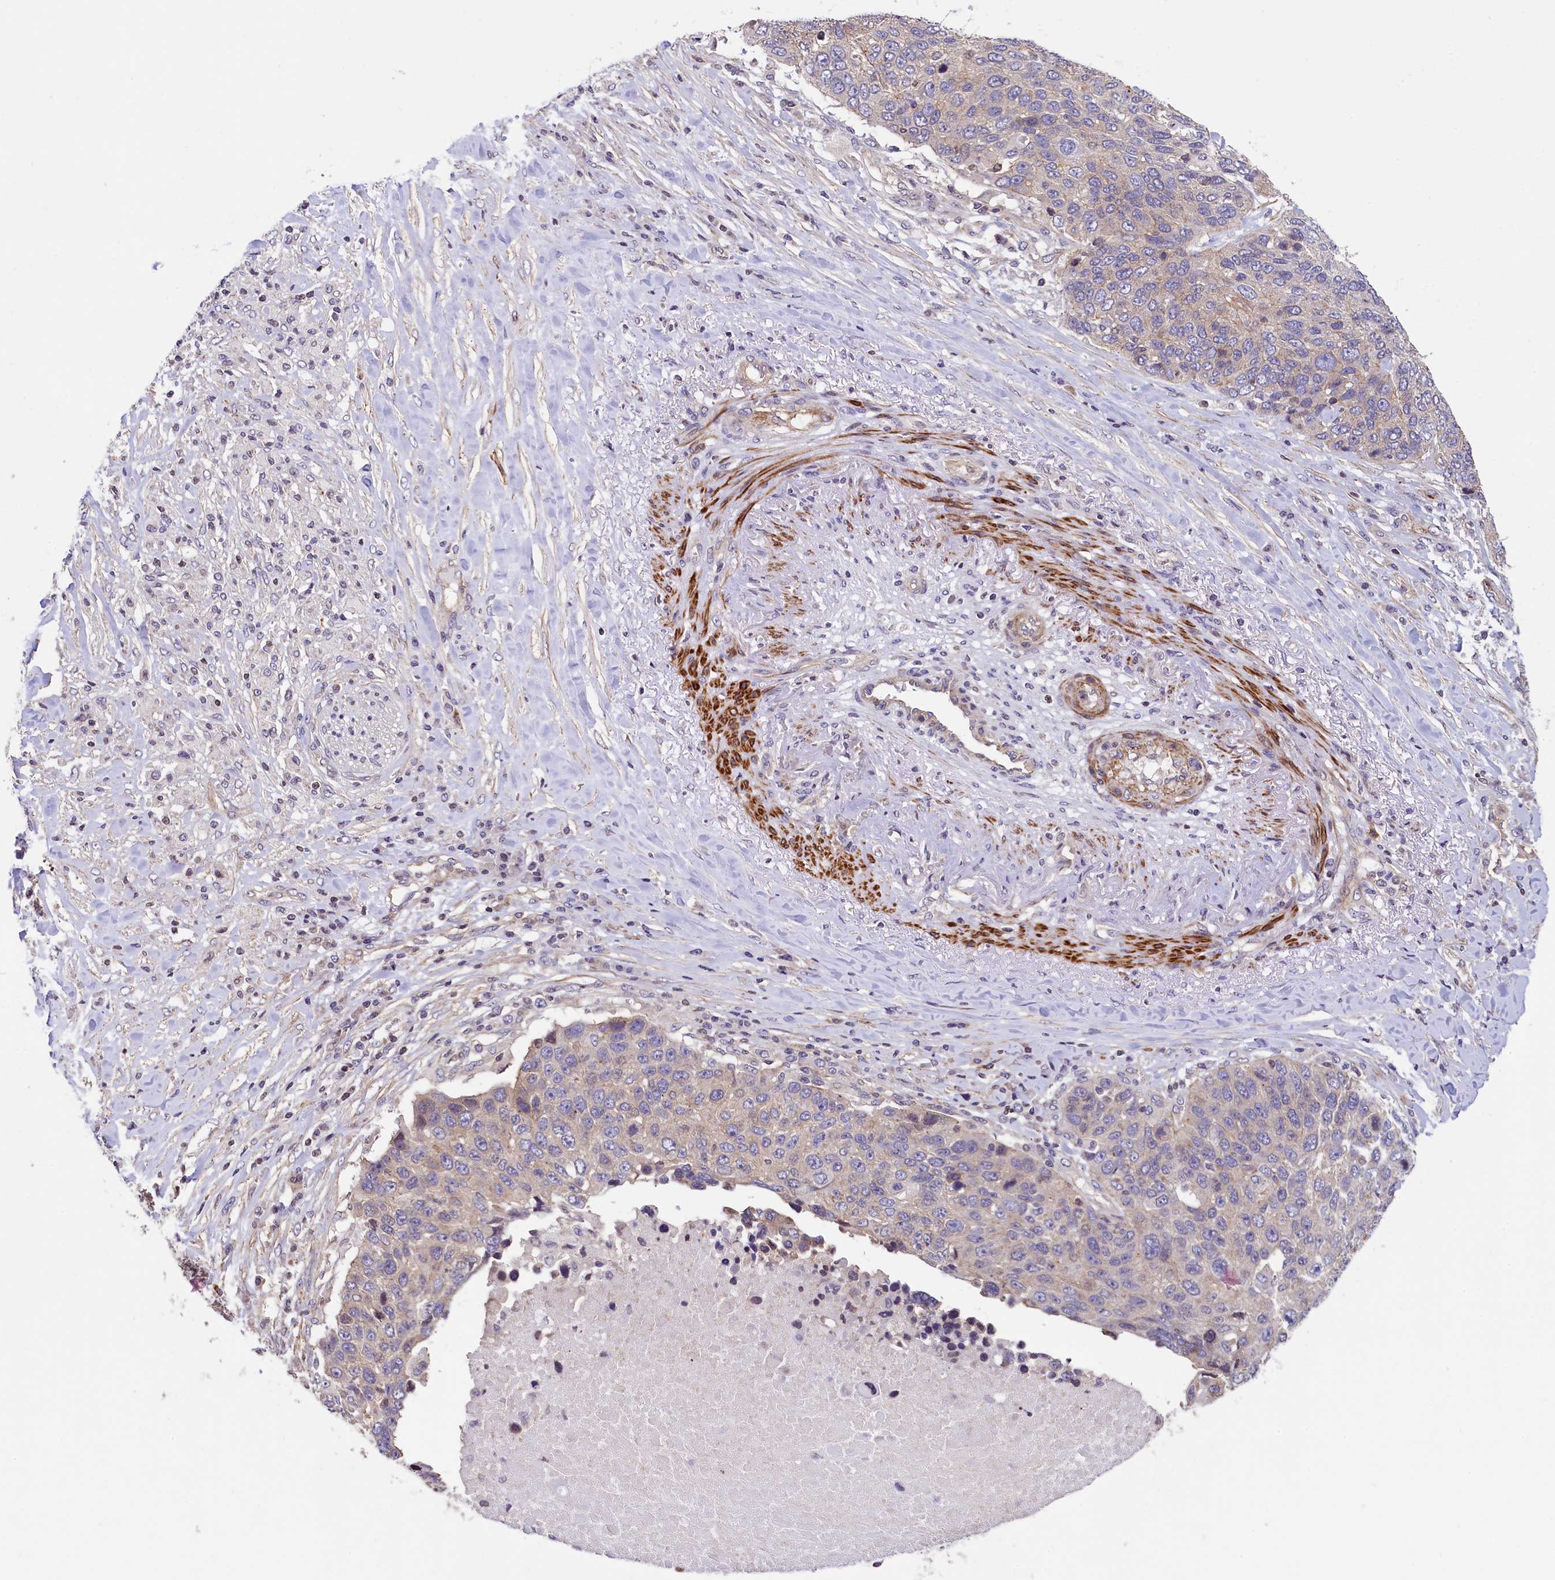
{"staining": {"intensity": "weak", "quantity": ">75%", "location": "cytoplasmic/membranous"}, "tissue": "lung cancer", "cell_type": "Tumor cells", "image_type": "cancer", "snomed": [{"axis": "morphology", "description": "Normal tissue, NOS"}, {"axis": "morphology", "description": "Squamous cell carcinoma, NOS"}, {"axis": "topography", "description": "Lymph node"}, {"axis": "topography", "description": "Lung"}], "caption": "Human lung squamous cell carcinoma stained for a protein (brown) reveals weak cytoplasmic/membranous positive expression in approximately >75% of tumor cells.", "gene": "ZNF2", "patient": {"sex": "male", "age": 66}}